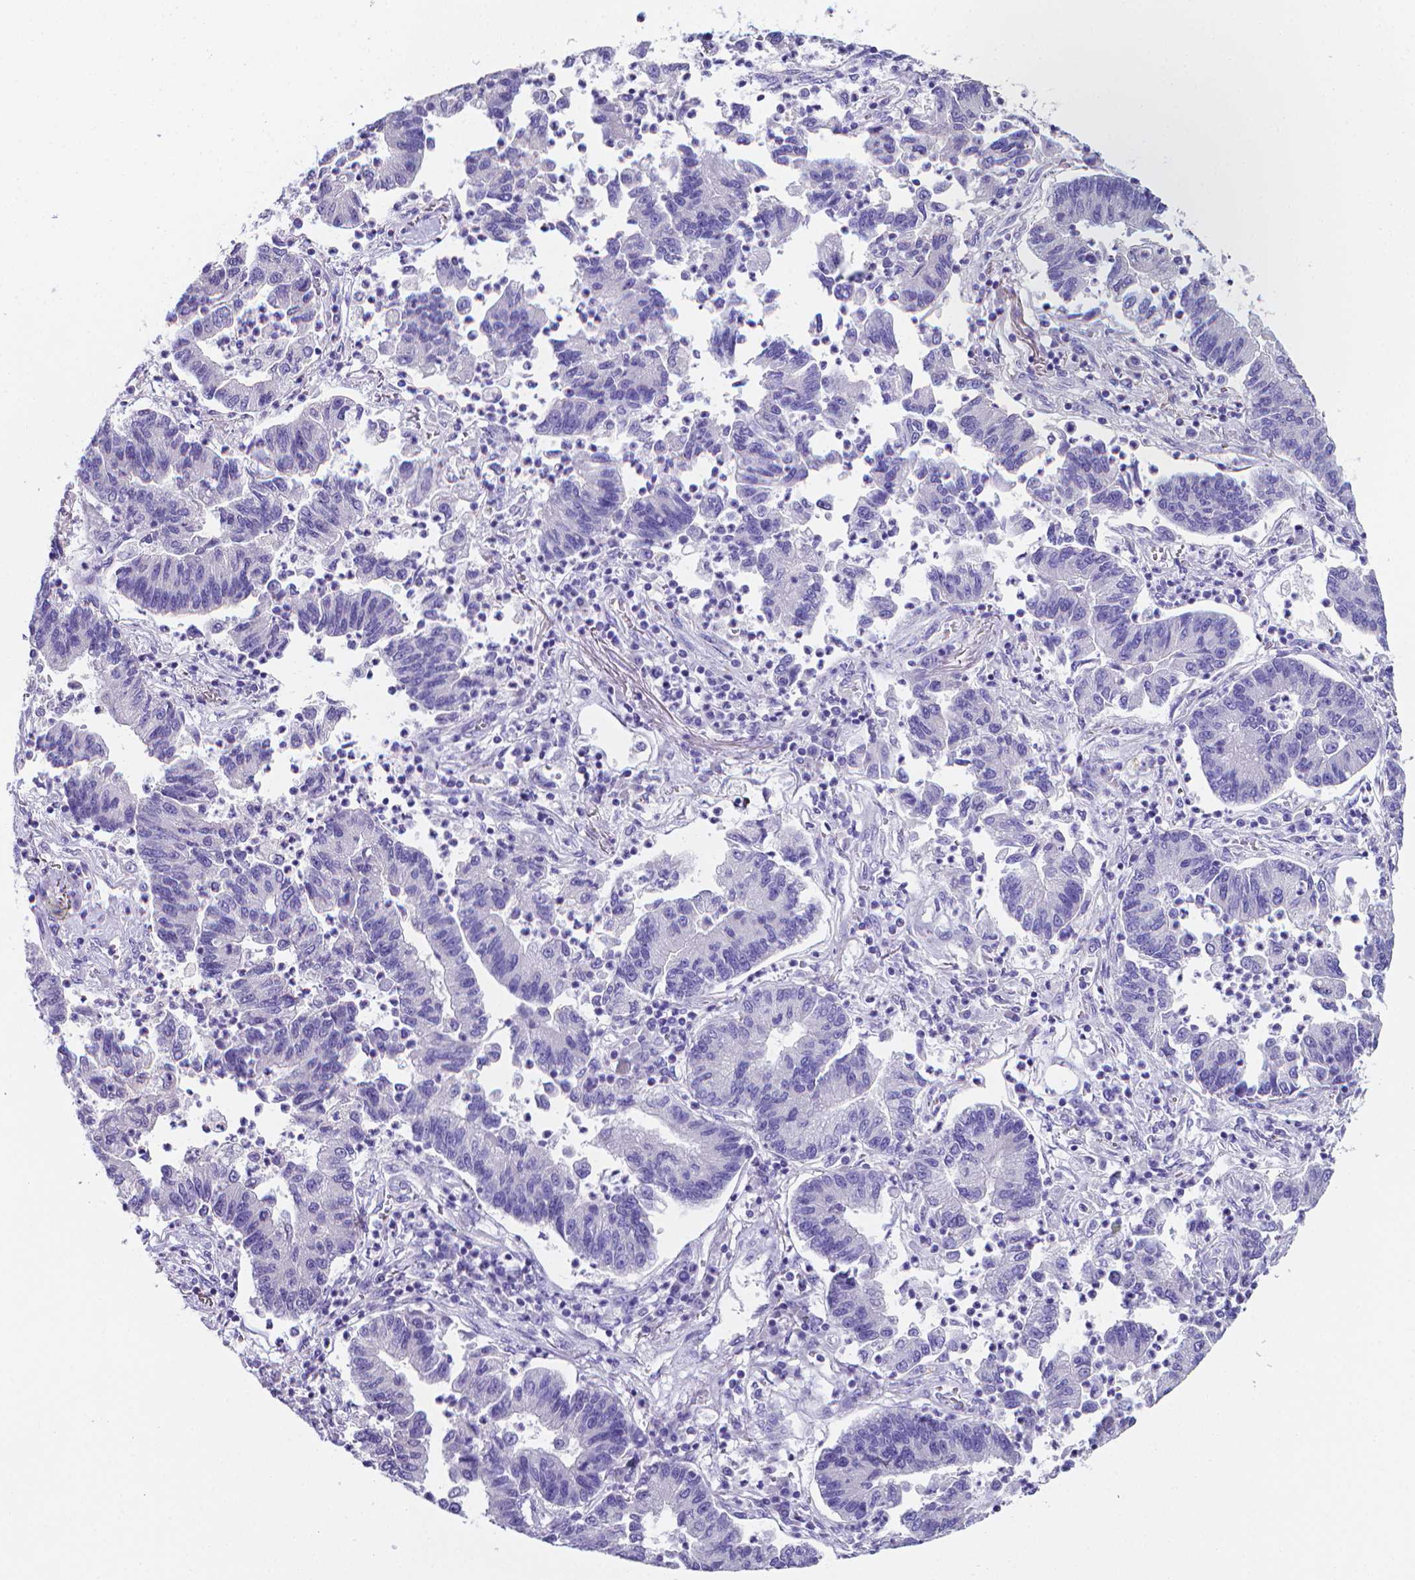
{"staining": {"intensity": "negative", "quantity": "none", "location": "none"}, "tissue": "lung cancer", "cell_type": "Tumor cells", "image_type": "cancer", "snomed": [{"axis": "morphology", "description": "Adenocarcinoma, NOS"}, {"axis": "topography", "description": "Lung"}], "caption": "Protein analysis of lung cancer shows no significant positivity in tumor cells.", "gene": "LRRC73", "patient": {"sex": "female", "age": 57}}